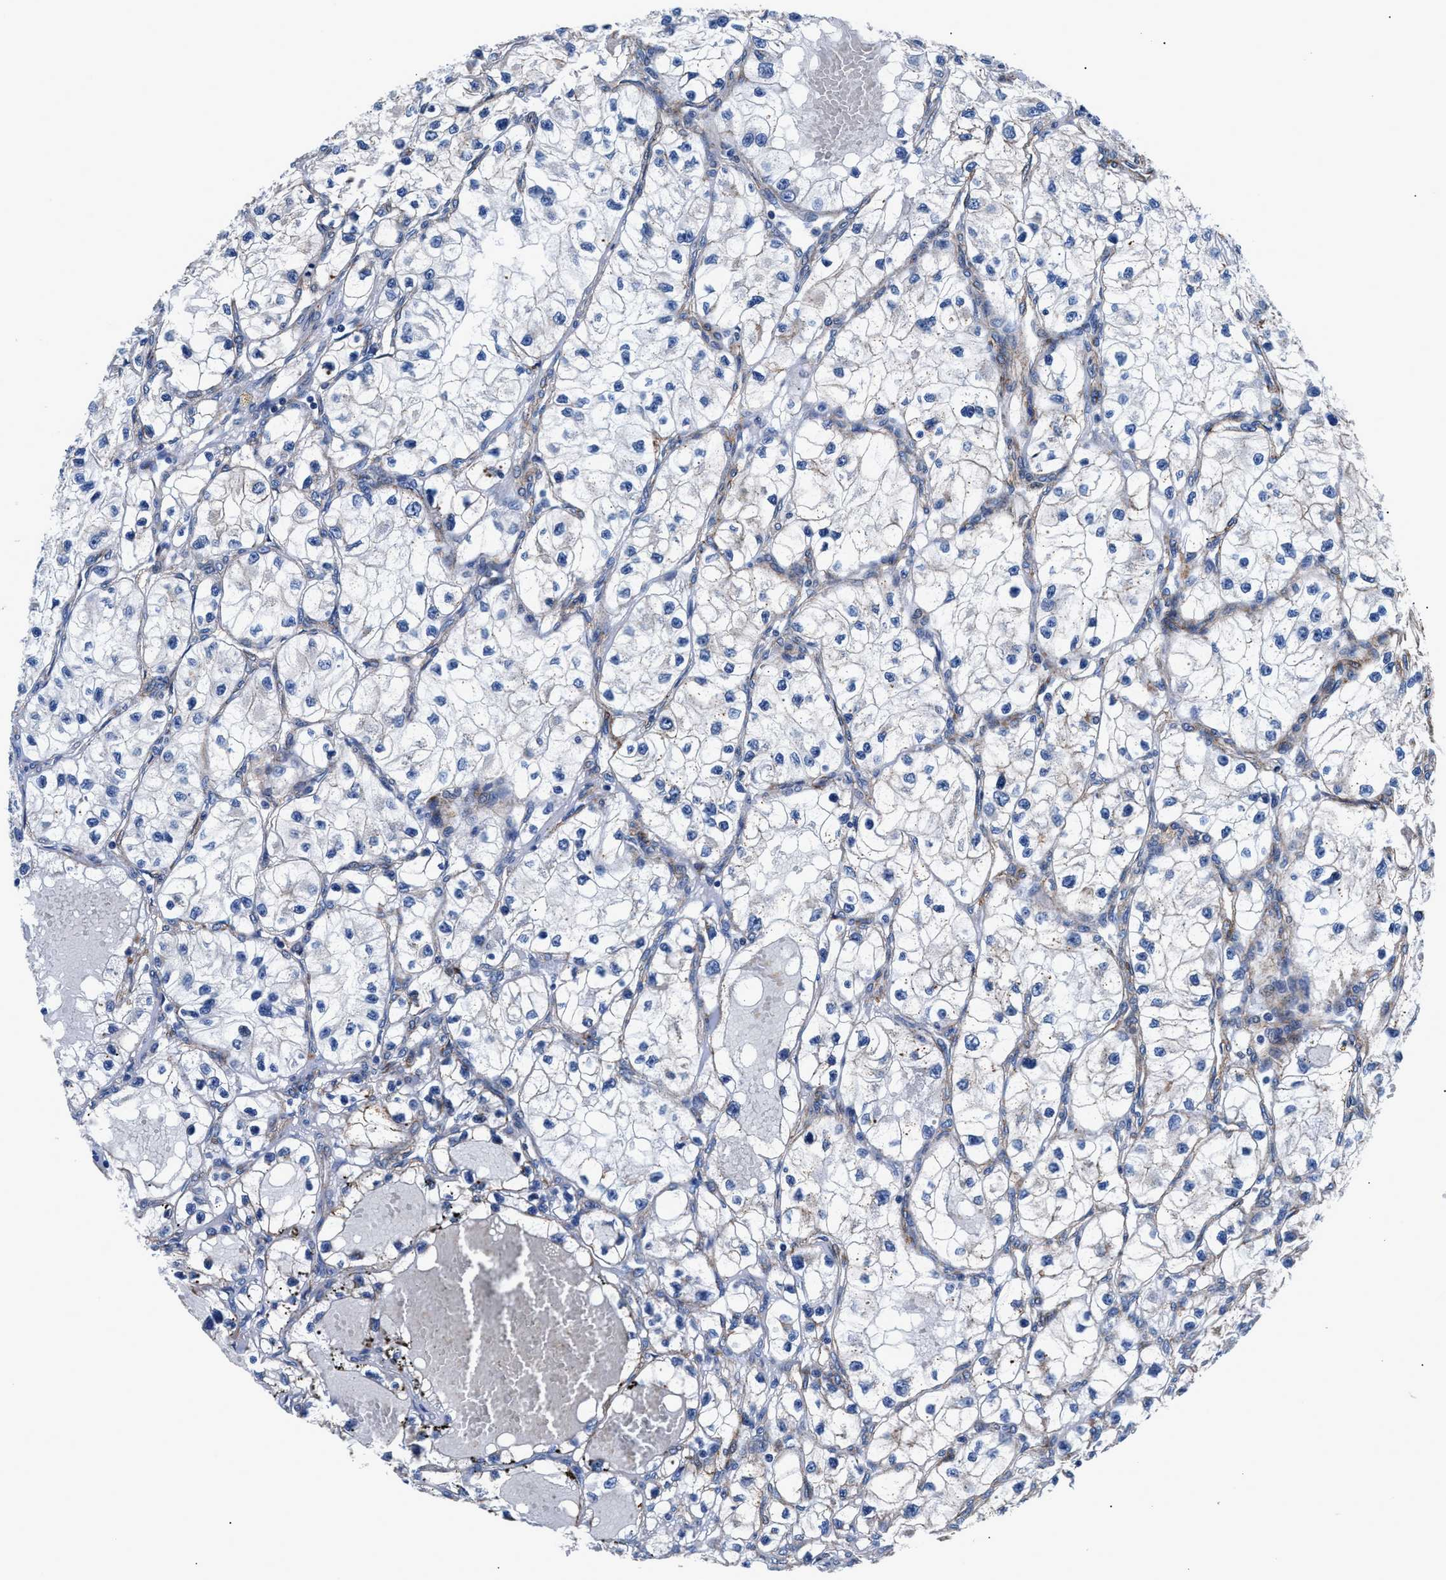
{"staining": {"intensity": "negative", "quantity": "none", "location": "none"}, "tissue": "renal cancer", "cell_type": "Tumor cells", "image_type": "cancer", "snomed": [{"axis": "morphology", "description": "Adenocarcinoma, NOS"}, {"axis": "topography", "description": "Kidney"}], "caption": "Image shows no significant protein positivity in tumor cells of renal cancer (adenocarcinoma). (Brightfield microscopy of DAB (3,3'-diaminobenzidine) immunohistochemistry at high magnification).", "gene": "DAG1", "patient": {"sex": "female", "age": 57}}